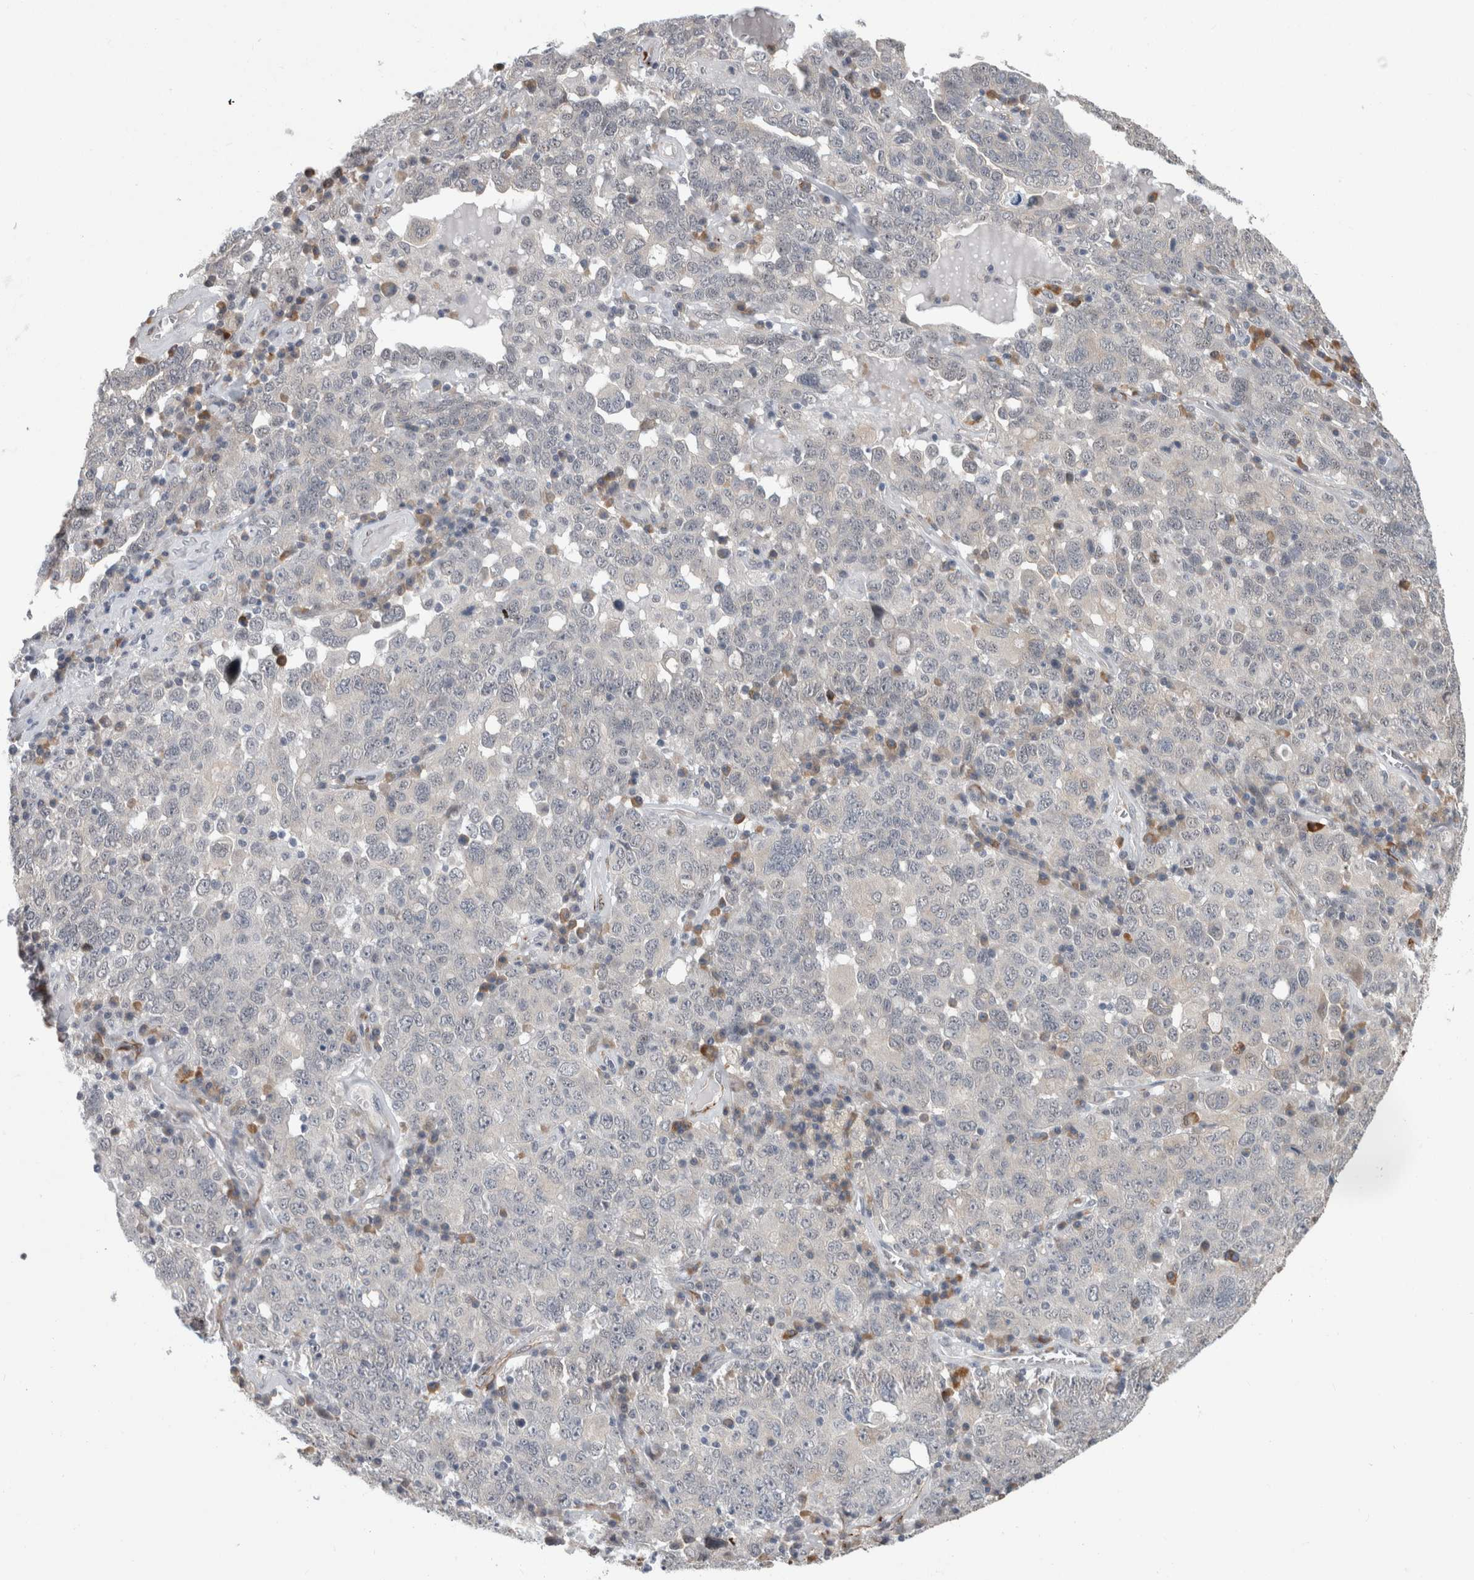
{"staining": {"intensity": "negative", "quantity": "none", "location": "none"}, "tissue": "ovarian cancer", "cell_type": "Tumor cells", "image_type": "cancer", "snomed": [{"axis": "morphology", "description": "Carcinoma, endometroid"}, {"axis": "topography", "description": "Ovary"}], "caption": "Tumor cells are negative for brown protein staining in endometroid carcinoma (ovarian).", "gene": "FAM83H", "patient": {"sex": "female", "age": 62}}